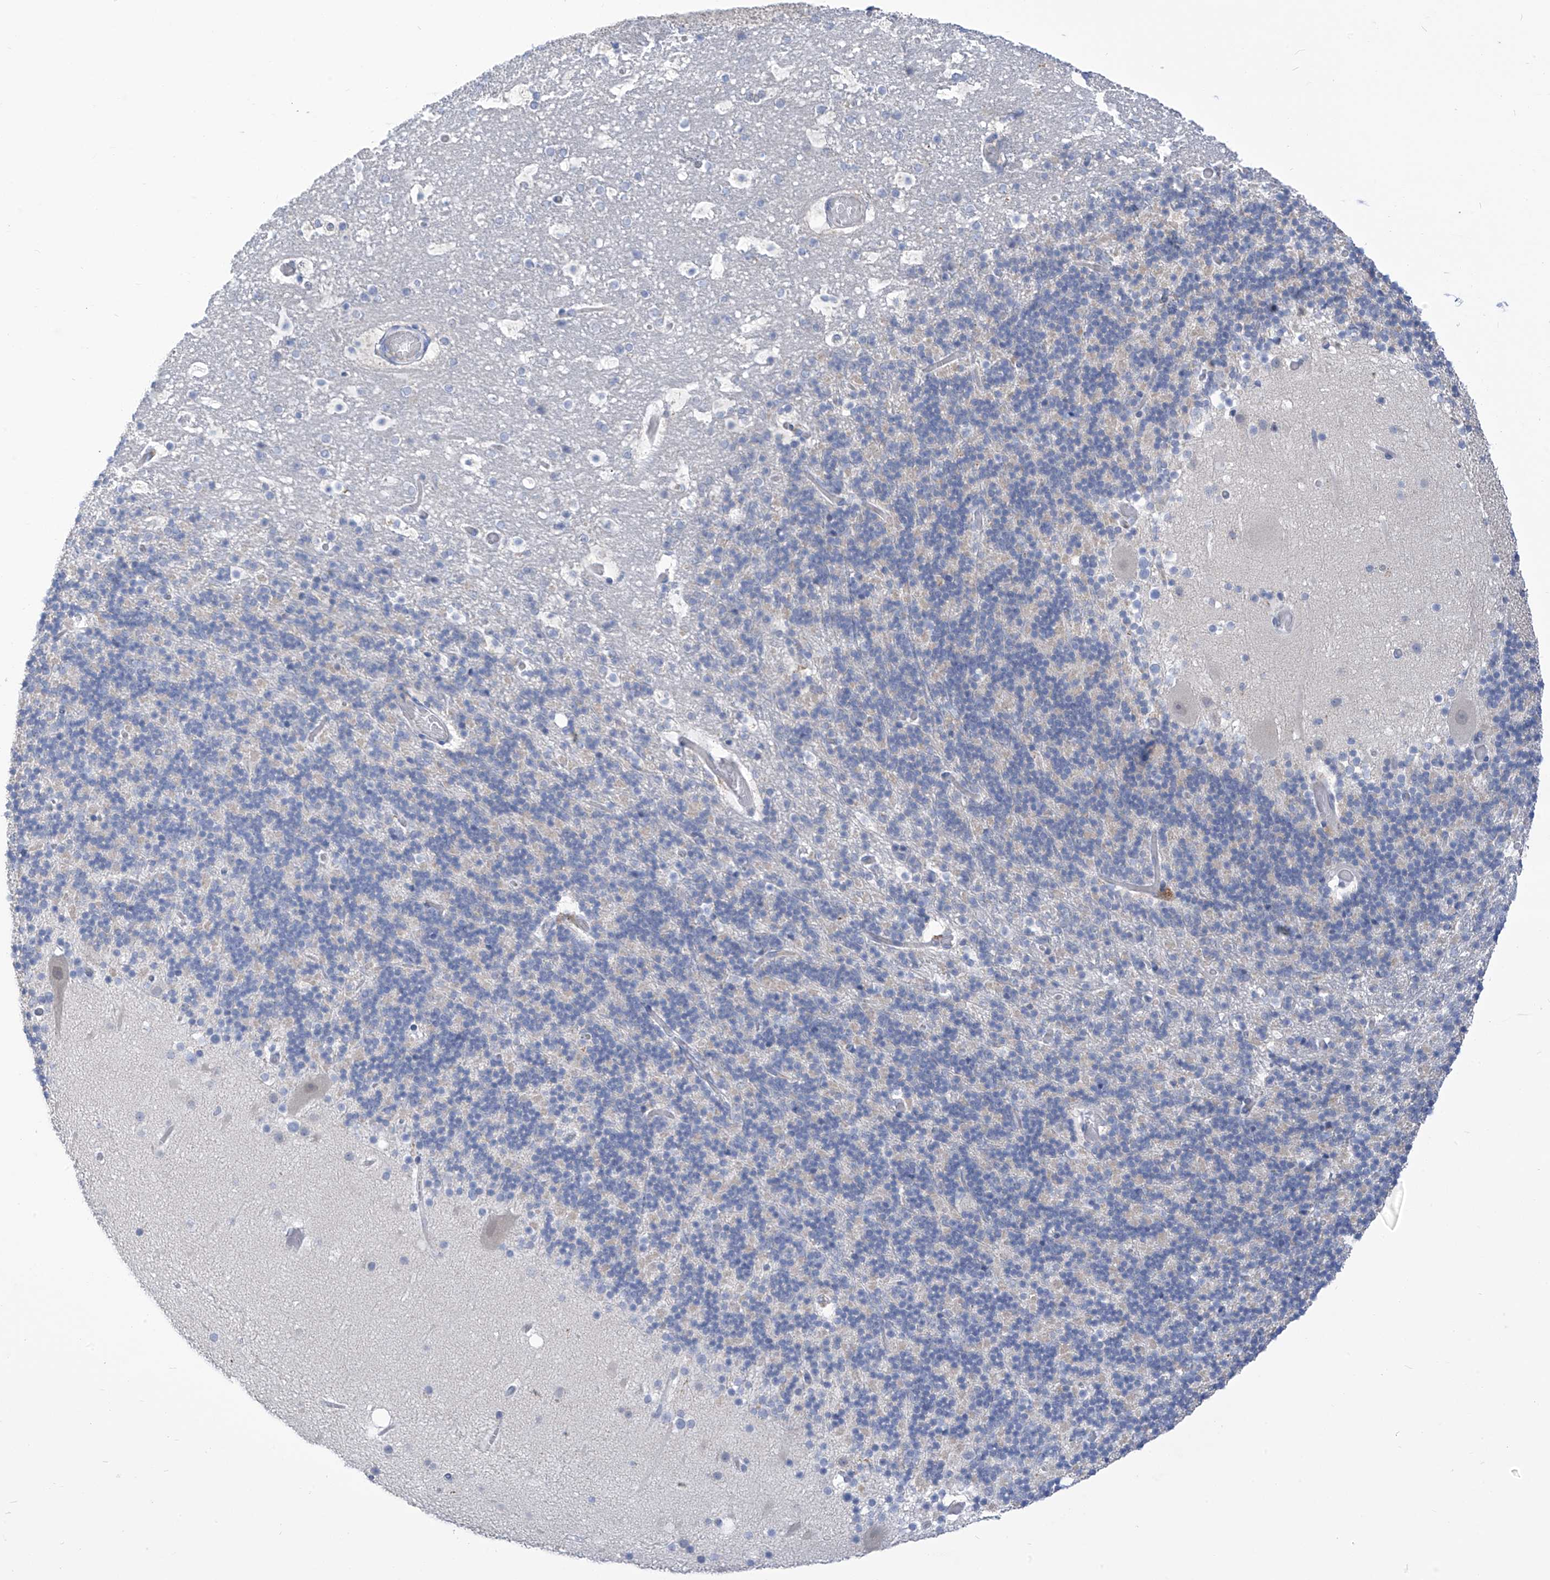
{"staining": {"intensity": "negative", "quantity": "none", "location": "none"}, "tissue": "cerebellum", "cell_type": "Cells in granular layer", "image_type": "normal", "snomed": [{"axis": "morphology", "description": "Normal tissue, NOS"}, {"axis": "topography", "description": "Cerebellum"}], "caption": "A high-resolution histopathology image shows immunohistochemistry (IHC) staining of unremarkable cerebellum, which demonstrates no significant expression in cells in granular layer.", "gene": "IBA57", "patient": {"sex": "male", "age": 57}}